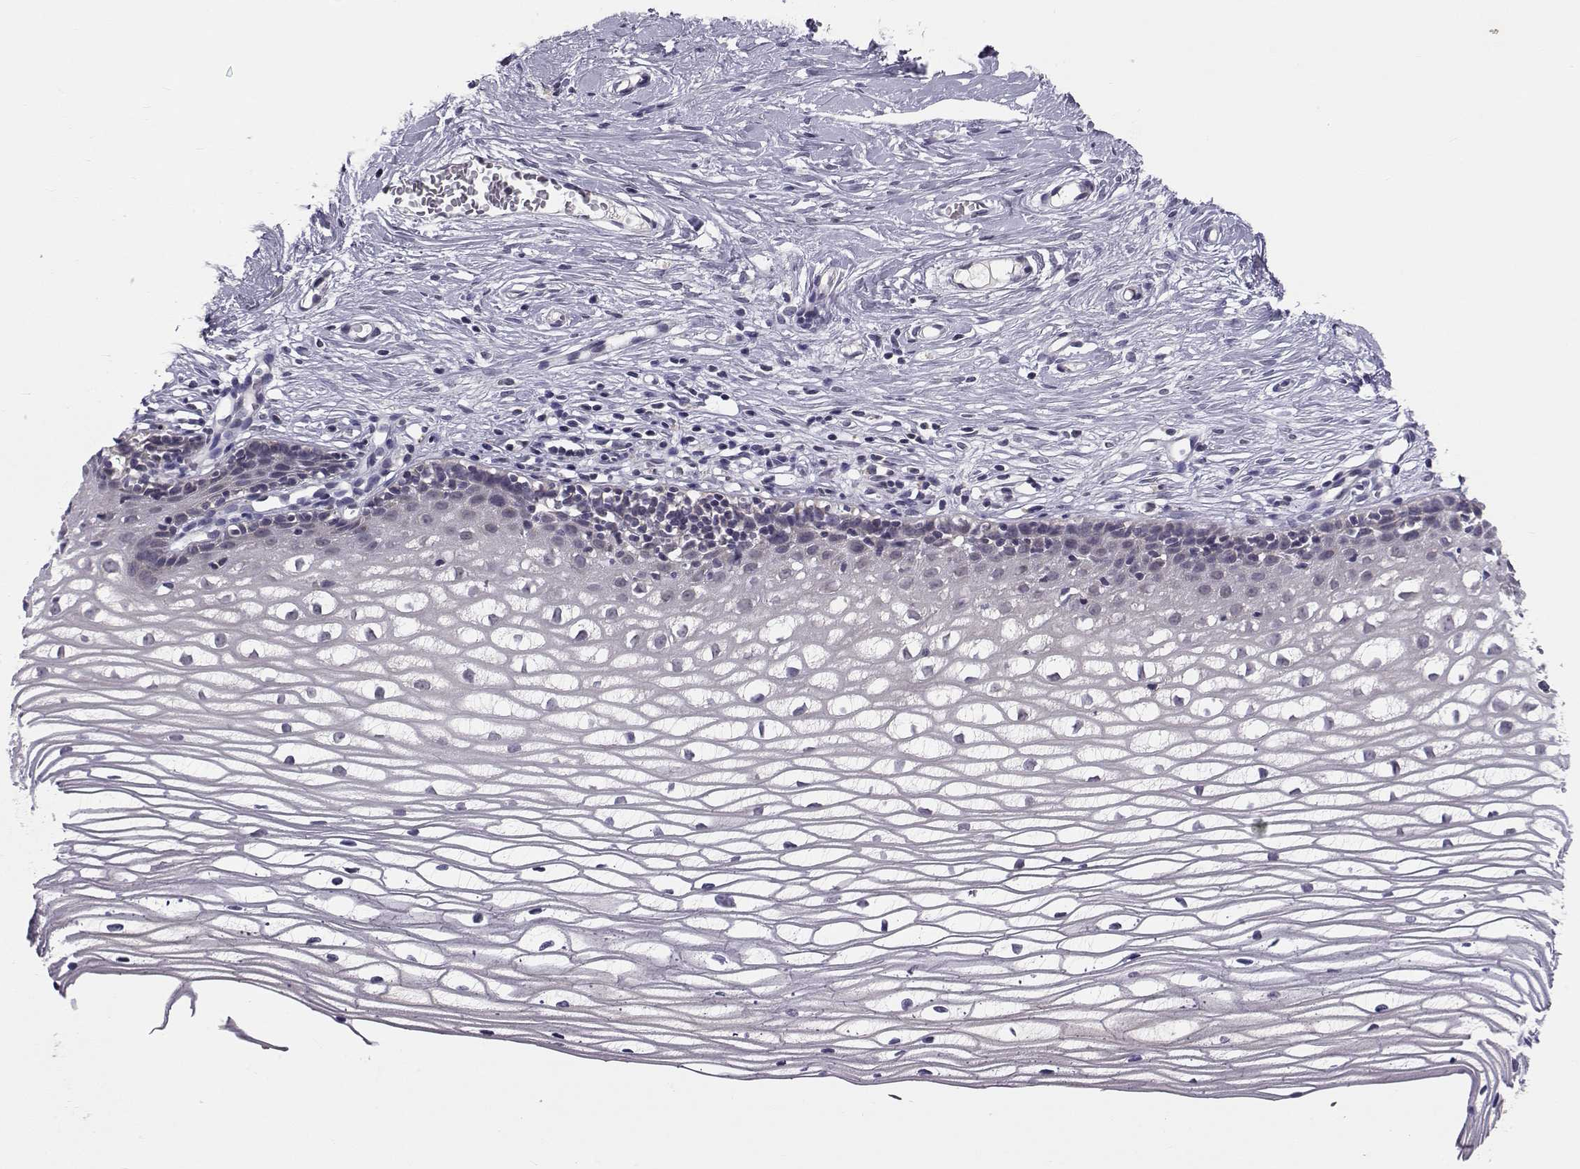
{"staining": {"intensity": "negative", "quantity": "none", "location": "none"}, "tissue": "cervix", "cell_type": "Glandular cells", "image_type": "normal", "snomed": [{"axis": "morphology", "description": "Normal tissue, NOS"}, {"axis": "topography", "description": "Cervix"}], "caption": "High power microscopy histopathology image of an IHC image of benign cervix, revealing no significant expression in glandular cells. The staining is performed using DAB brown chromogen with nuclei counter-stained in using hematoxylin.", "gene": "ANGPT1", "patient": {"sex": "female", "age": 40}}